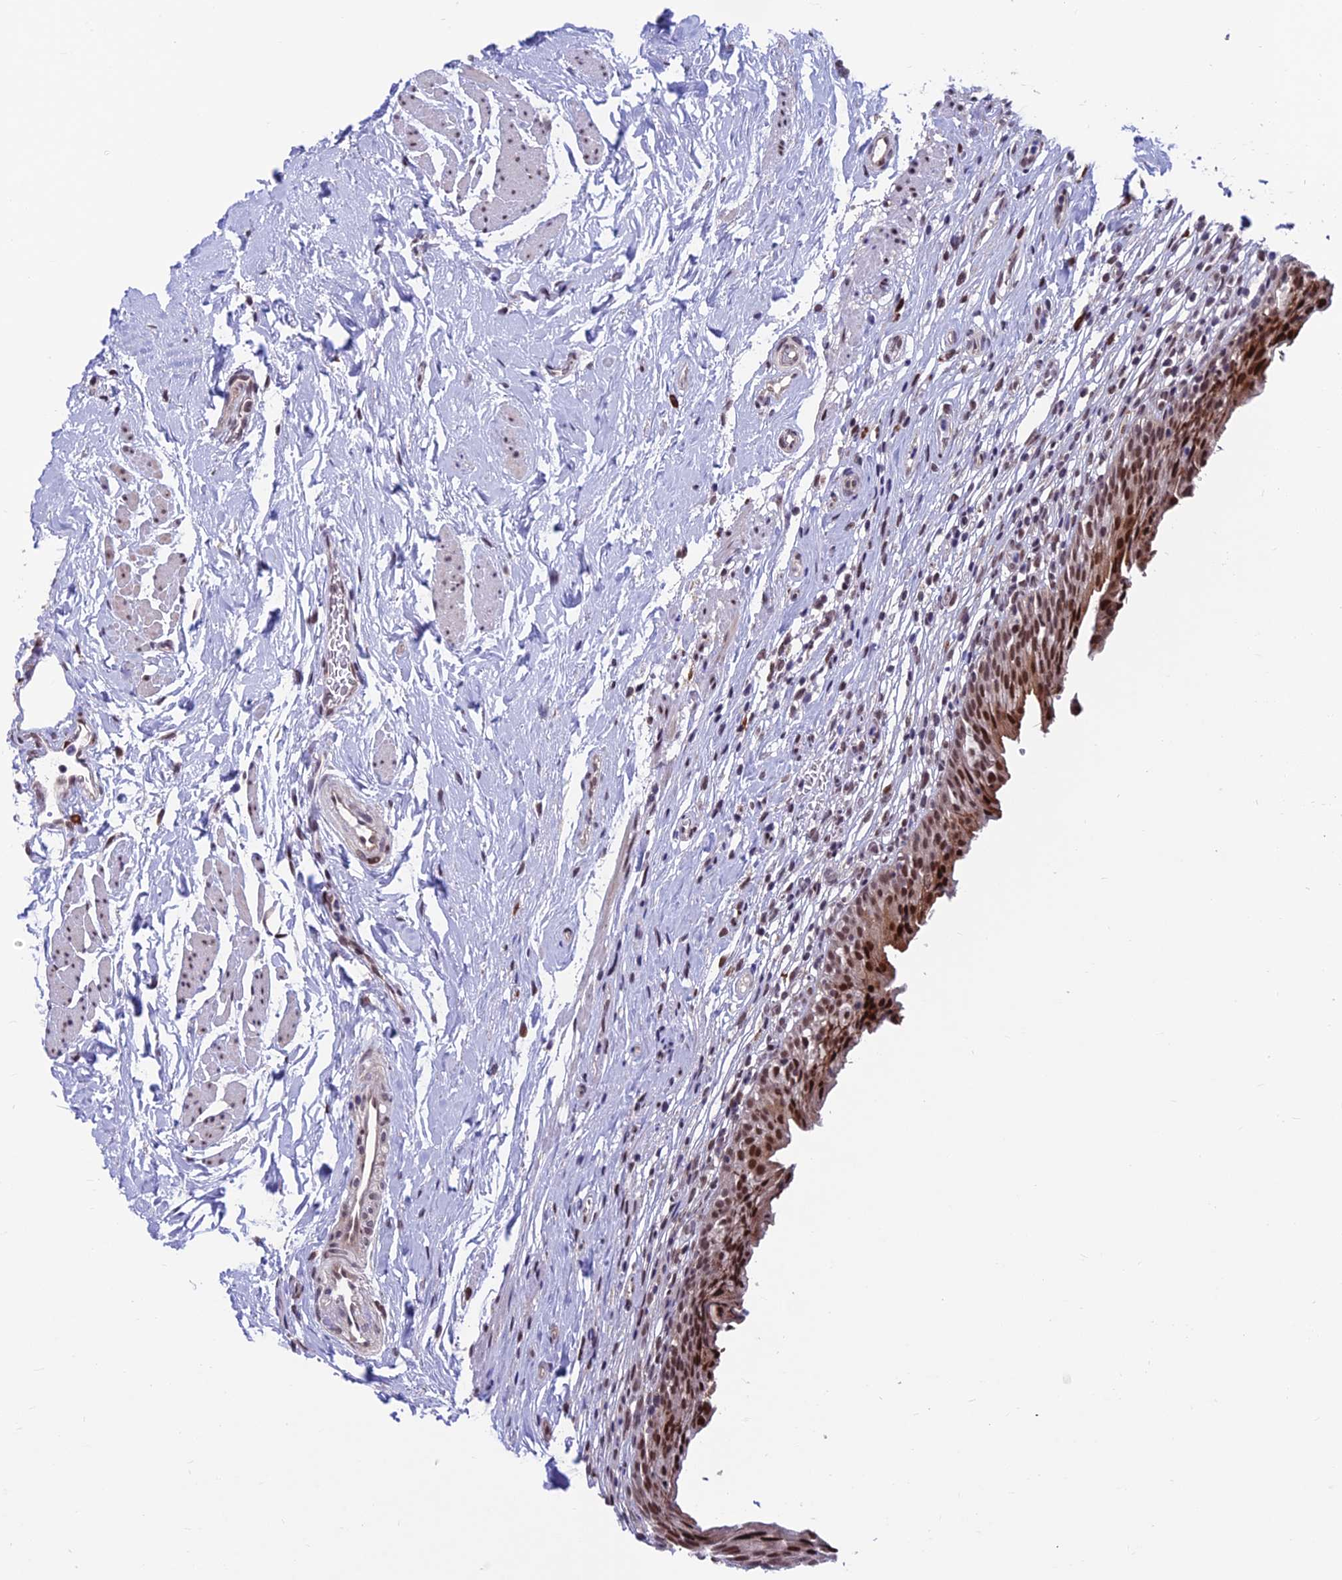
{"staining": {"intensity": "strong", "quantity": ">75%", "location": "nuclear"}, "tissue": "urinary bladder", "cell_type": "Urothelial cells", "image_type": "normal", "snomed": [{"axis": "morphology", "description": "Normal tissue, NOS"}, {"axis": "morphology", "description": "Inflammation, NOS"}, {"axis": "topography", "description": "Urinary bladder"}], "caption": "About >75% of urothelial cells in benign urinary bladder show strong nuclear protein staining as visualized by brown immunohistochemical staining.", "gene": "KIAA1191", "patient": {"sex": "male", "age": 63}}